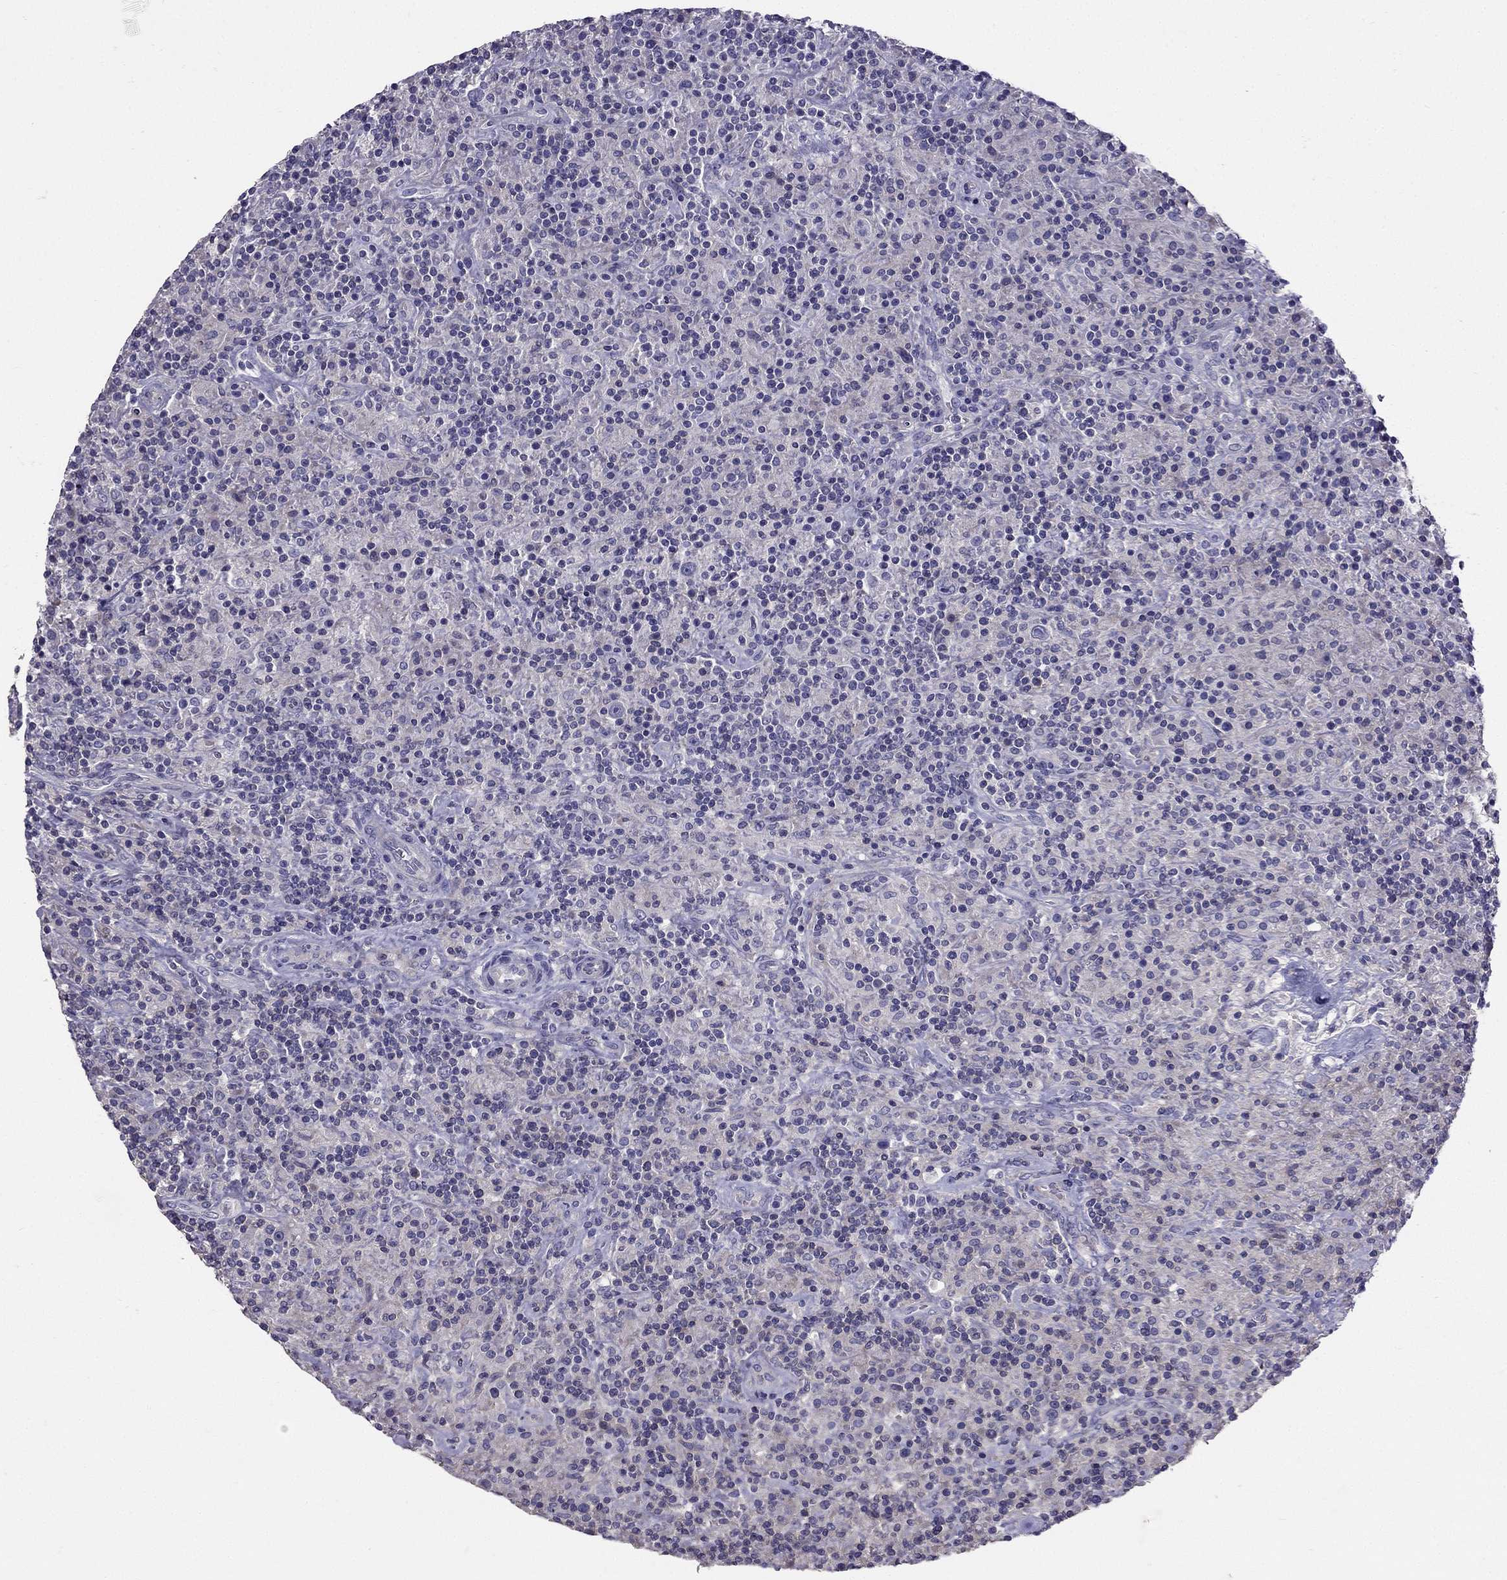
{"staining": {"intensity": "negative", "quantity": "none", "location": "none"}, "tissue": "lymphoma", "cell_type": "Tumor cells", "image_type": "cancer", "snomed": [{"axis": "morphology", "description": "Hodgkin's disease, NOS"}, {"axis": "topography", "description": "Lymph node"}], "caption": "Micrograph shows no protein positivity in tumor cells of lymphoma tissue.", "gene": "AS3MT", "patient": {"sex": "male", "age": 70}}